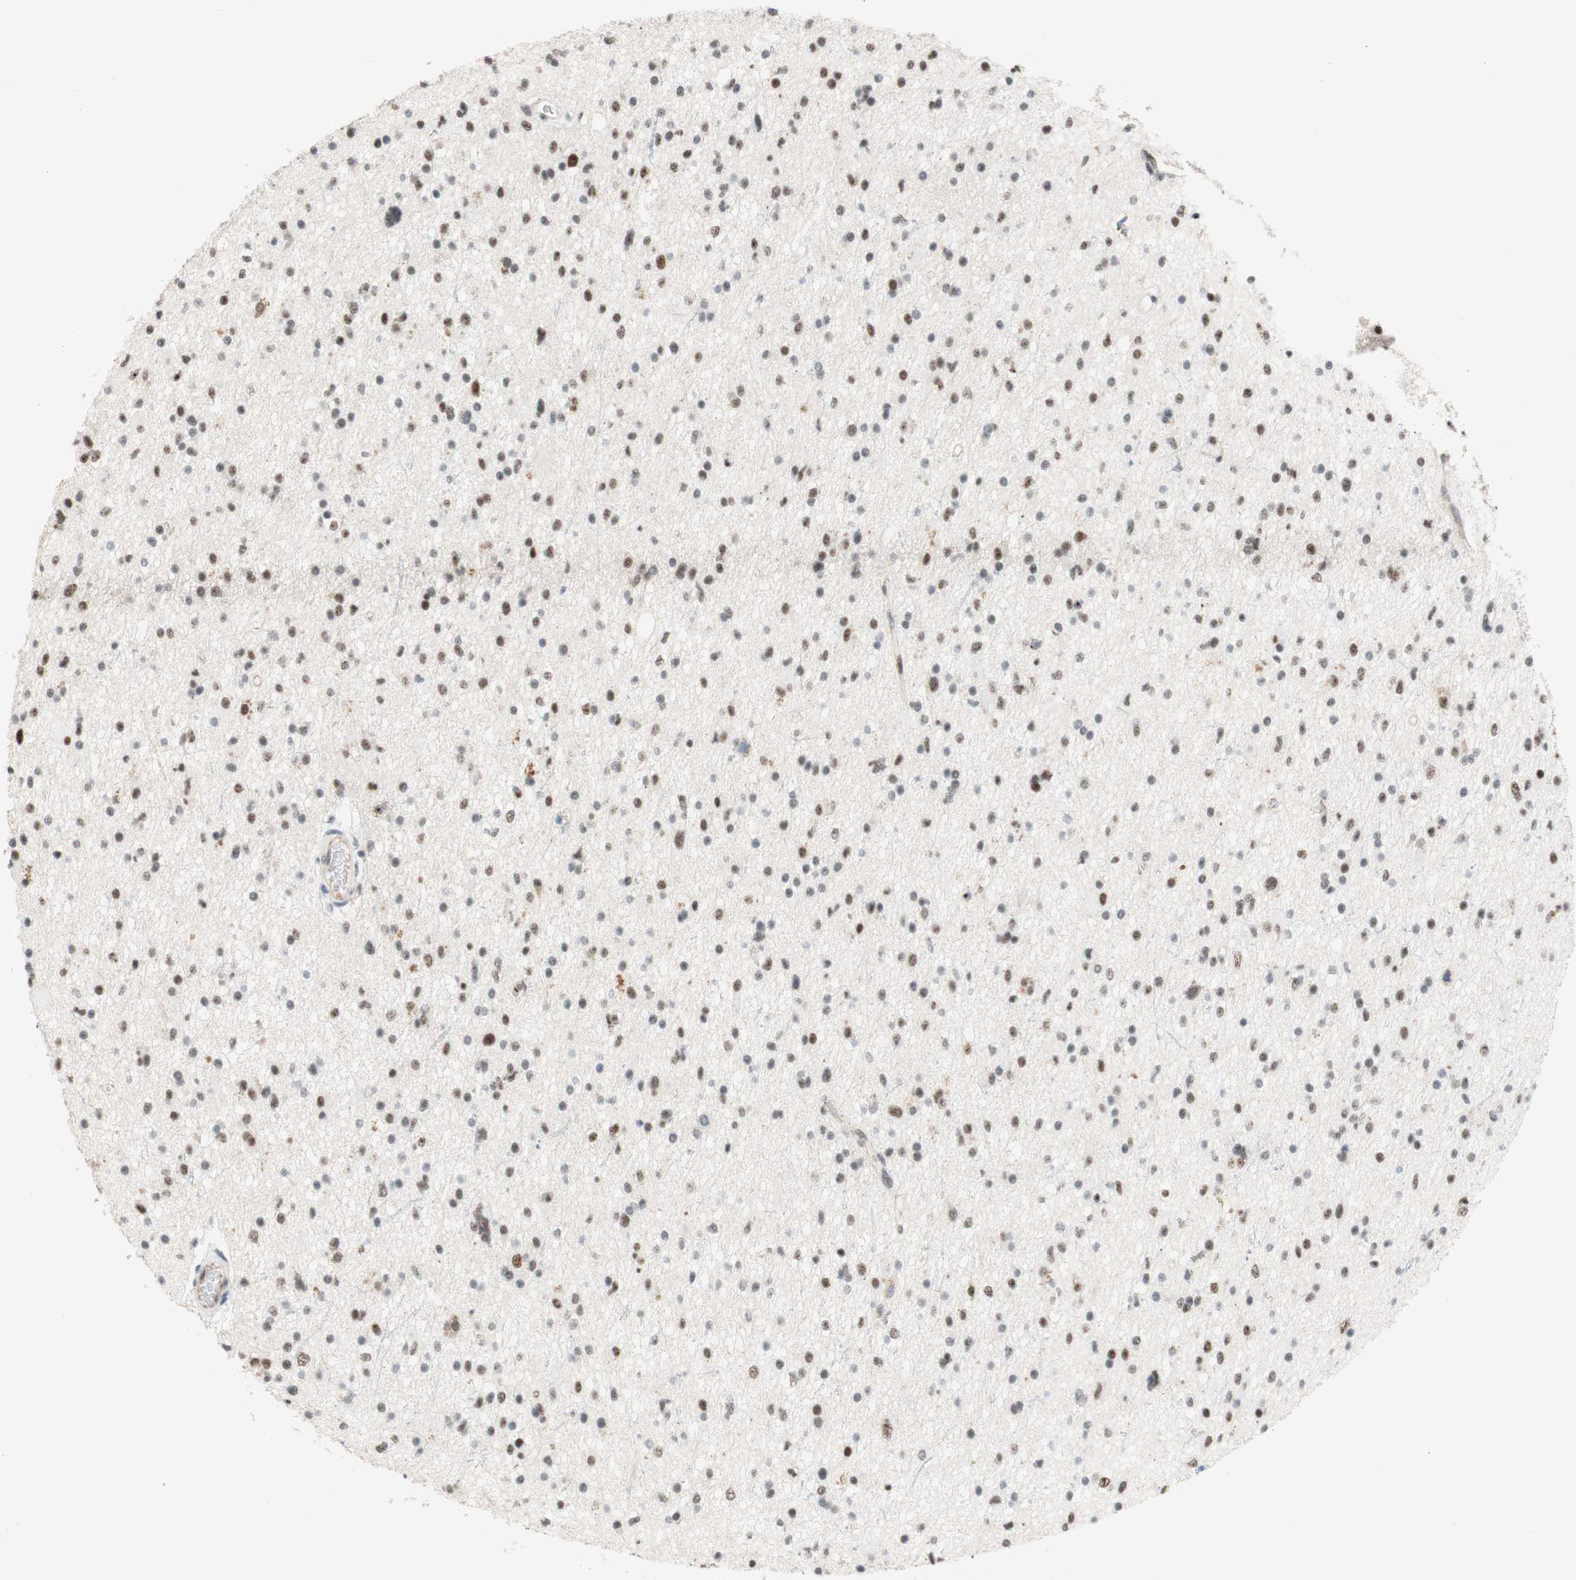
{"staining": {"intensity": "weak", "quantity": "25%-75%", "location": "nuclear"}, "tissue": "glioma", "cell_type": "Tumor cells", "image_type": "cancer", "snomed": [{"axis": "morphology", "description": "Glioma, malignant, High grade"}, {"axis": "topography", "description": "Brain"}], "caption": "Protein analysis of glioma tissue demonstrates weak nuclear staining in approximately 25%-75% of tumor cells.", "gene": "SAP18", "patient": {"sex": "male", "age": 33}}